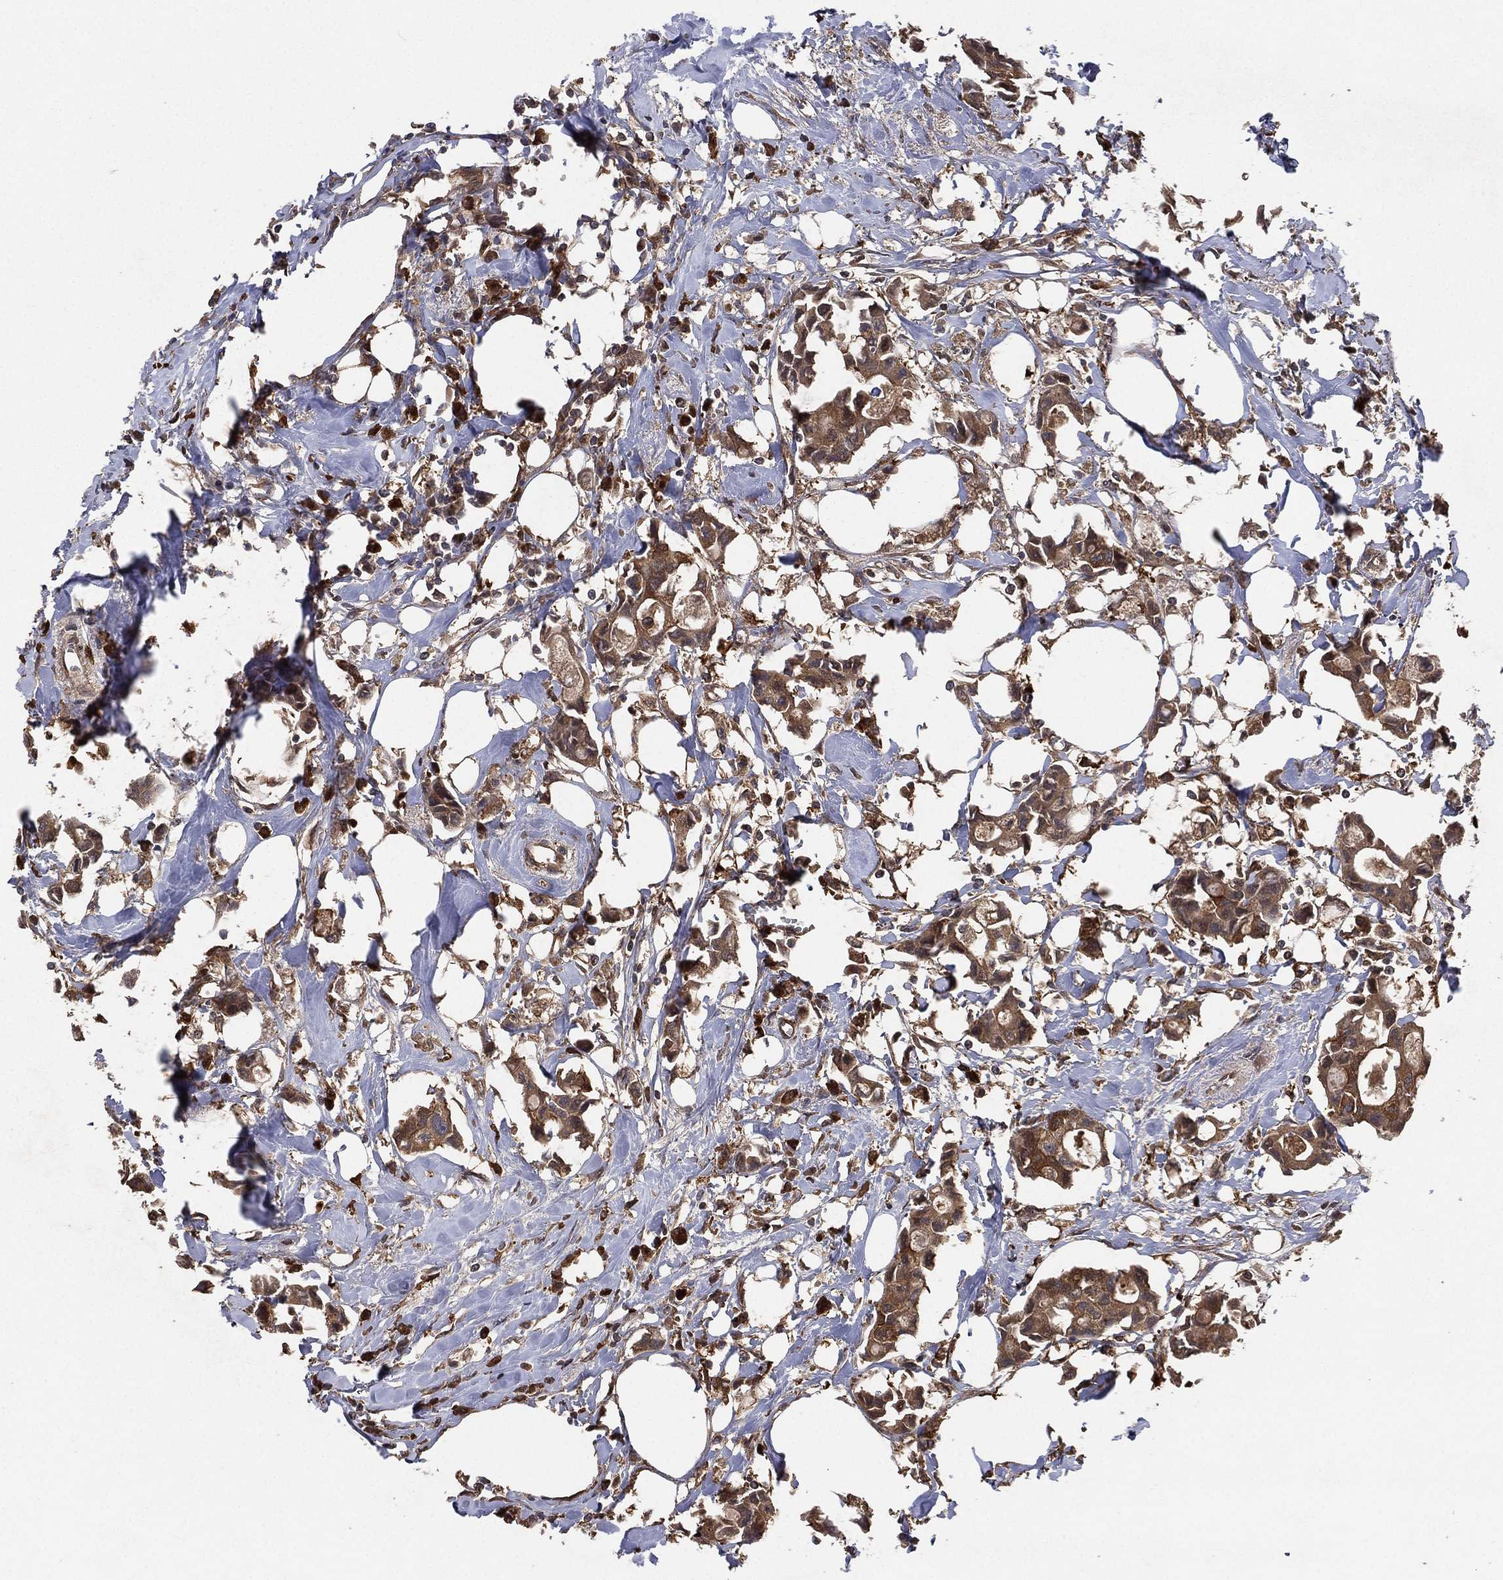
{"staining": {"intensity": "strong", "quantity": "25%-75%", "location": "cytoplasmic/membranous"}, "tissue": "breast cancer", "cell_type": "Tumor cells", "image_type": "cancer", "snomed": [{"axis": "morphology", "description": "Duct carcinoma"}, {"axis": "topography", "description": "Breast"}], "caption": "DAB immunohistochemical staining of breast cancer shows strong cytoplasmic/membranous protein positivity in approximately 25%-75% of tumor cells.", "gene": "PSMG4", "patient": {"sex": "female", "age": 83}}